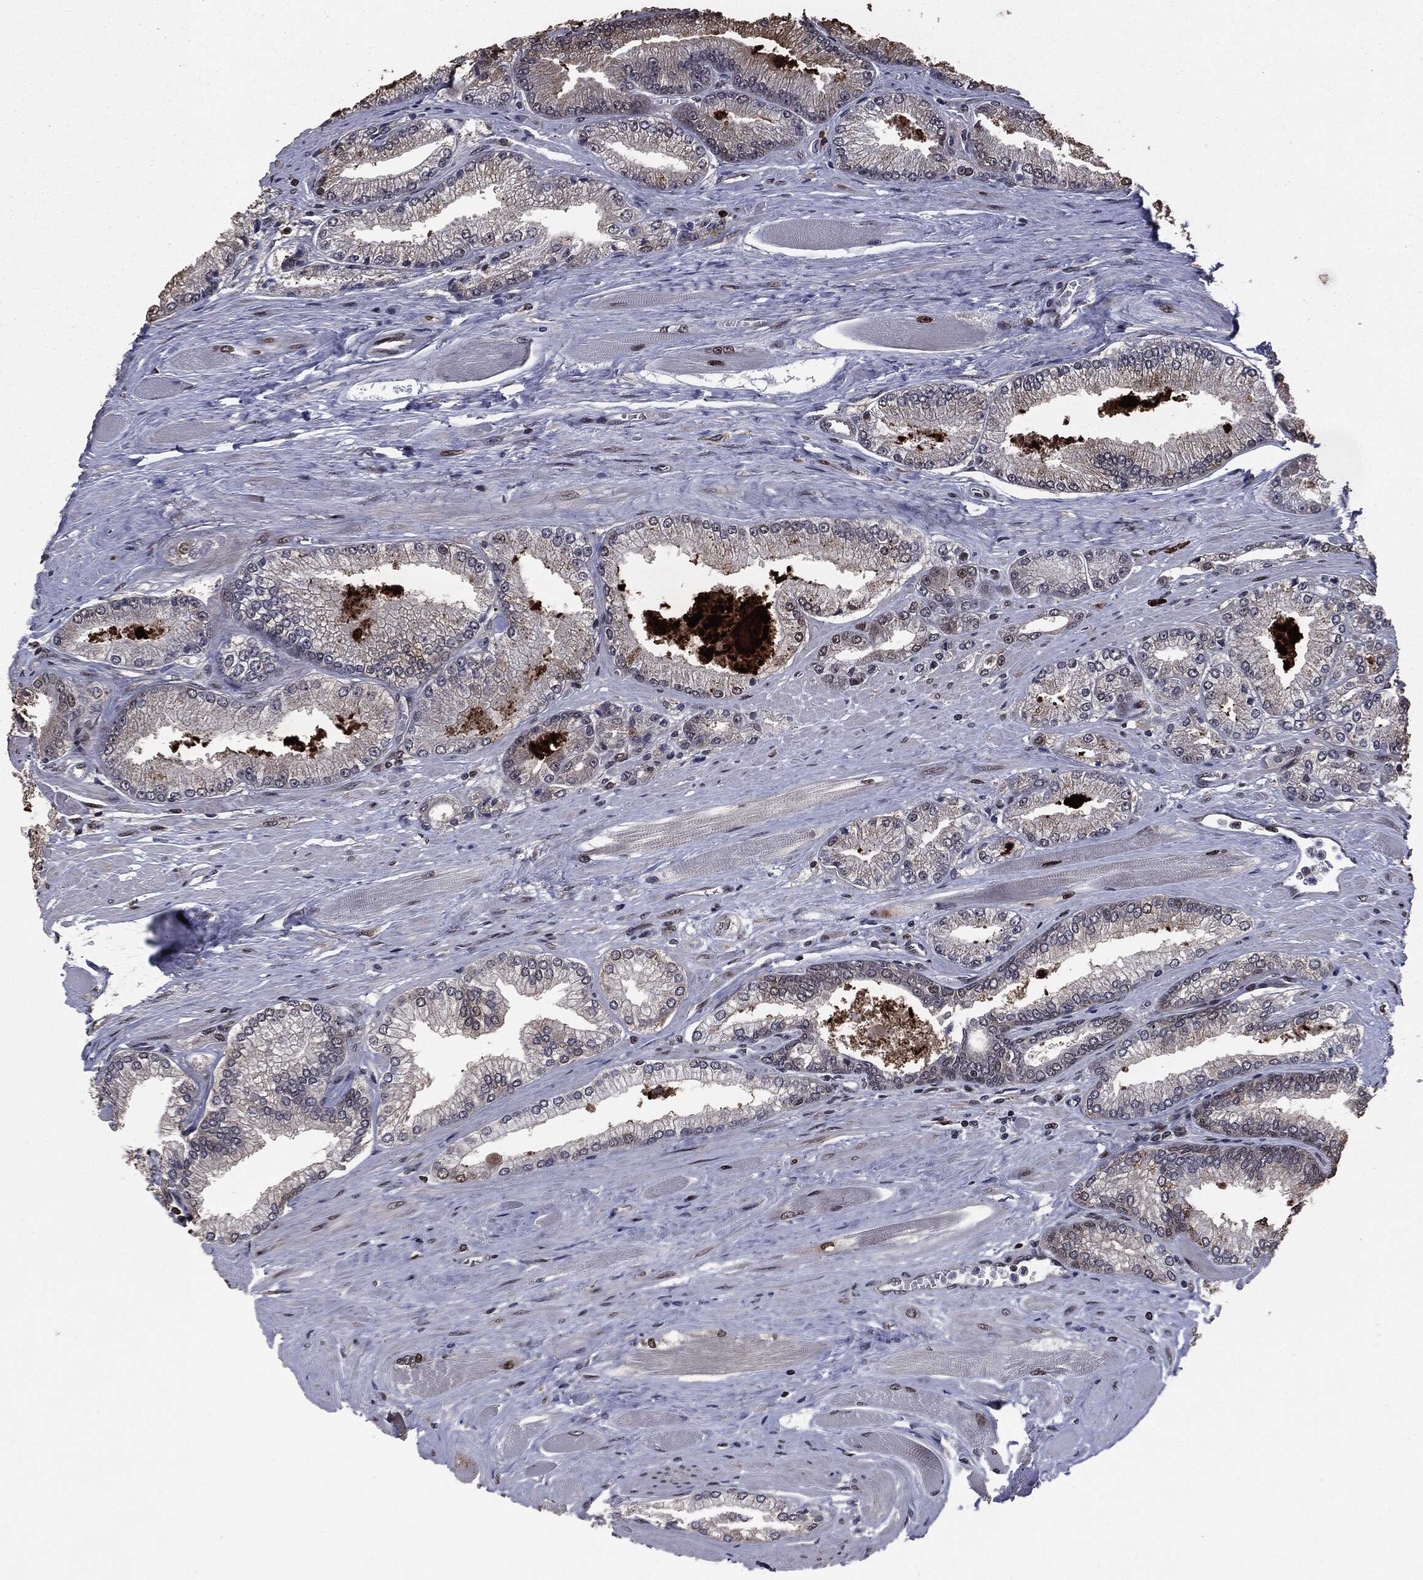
{"staining": {"intensity": "moderate", "quantity": "<25%", "location": "cytoplasmic/membranous"}, "tissue": "prostate cancer", "cell_type": "Tumor cells", "image_type": "cancer", "snomed": [{"axis": "morphology", "description": "Adenocarcinoma, Low grade"}, {"axis": "topography", "description": "Prostate"}], "caption": "Immunohistochemistry (DAB (3,3'-diaminobenzidine)) staining of human prostate adenocarcinoma (low-grade) demonstrates moderate cytoplasmic/membranous protein staining in about <25% of tumor cells.", "gene": "DVL2", "patient": {"sex": "male", "age": 67}}